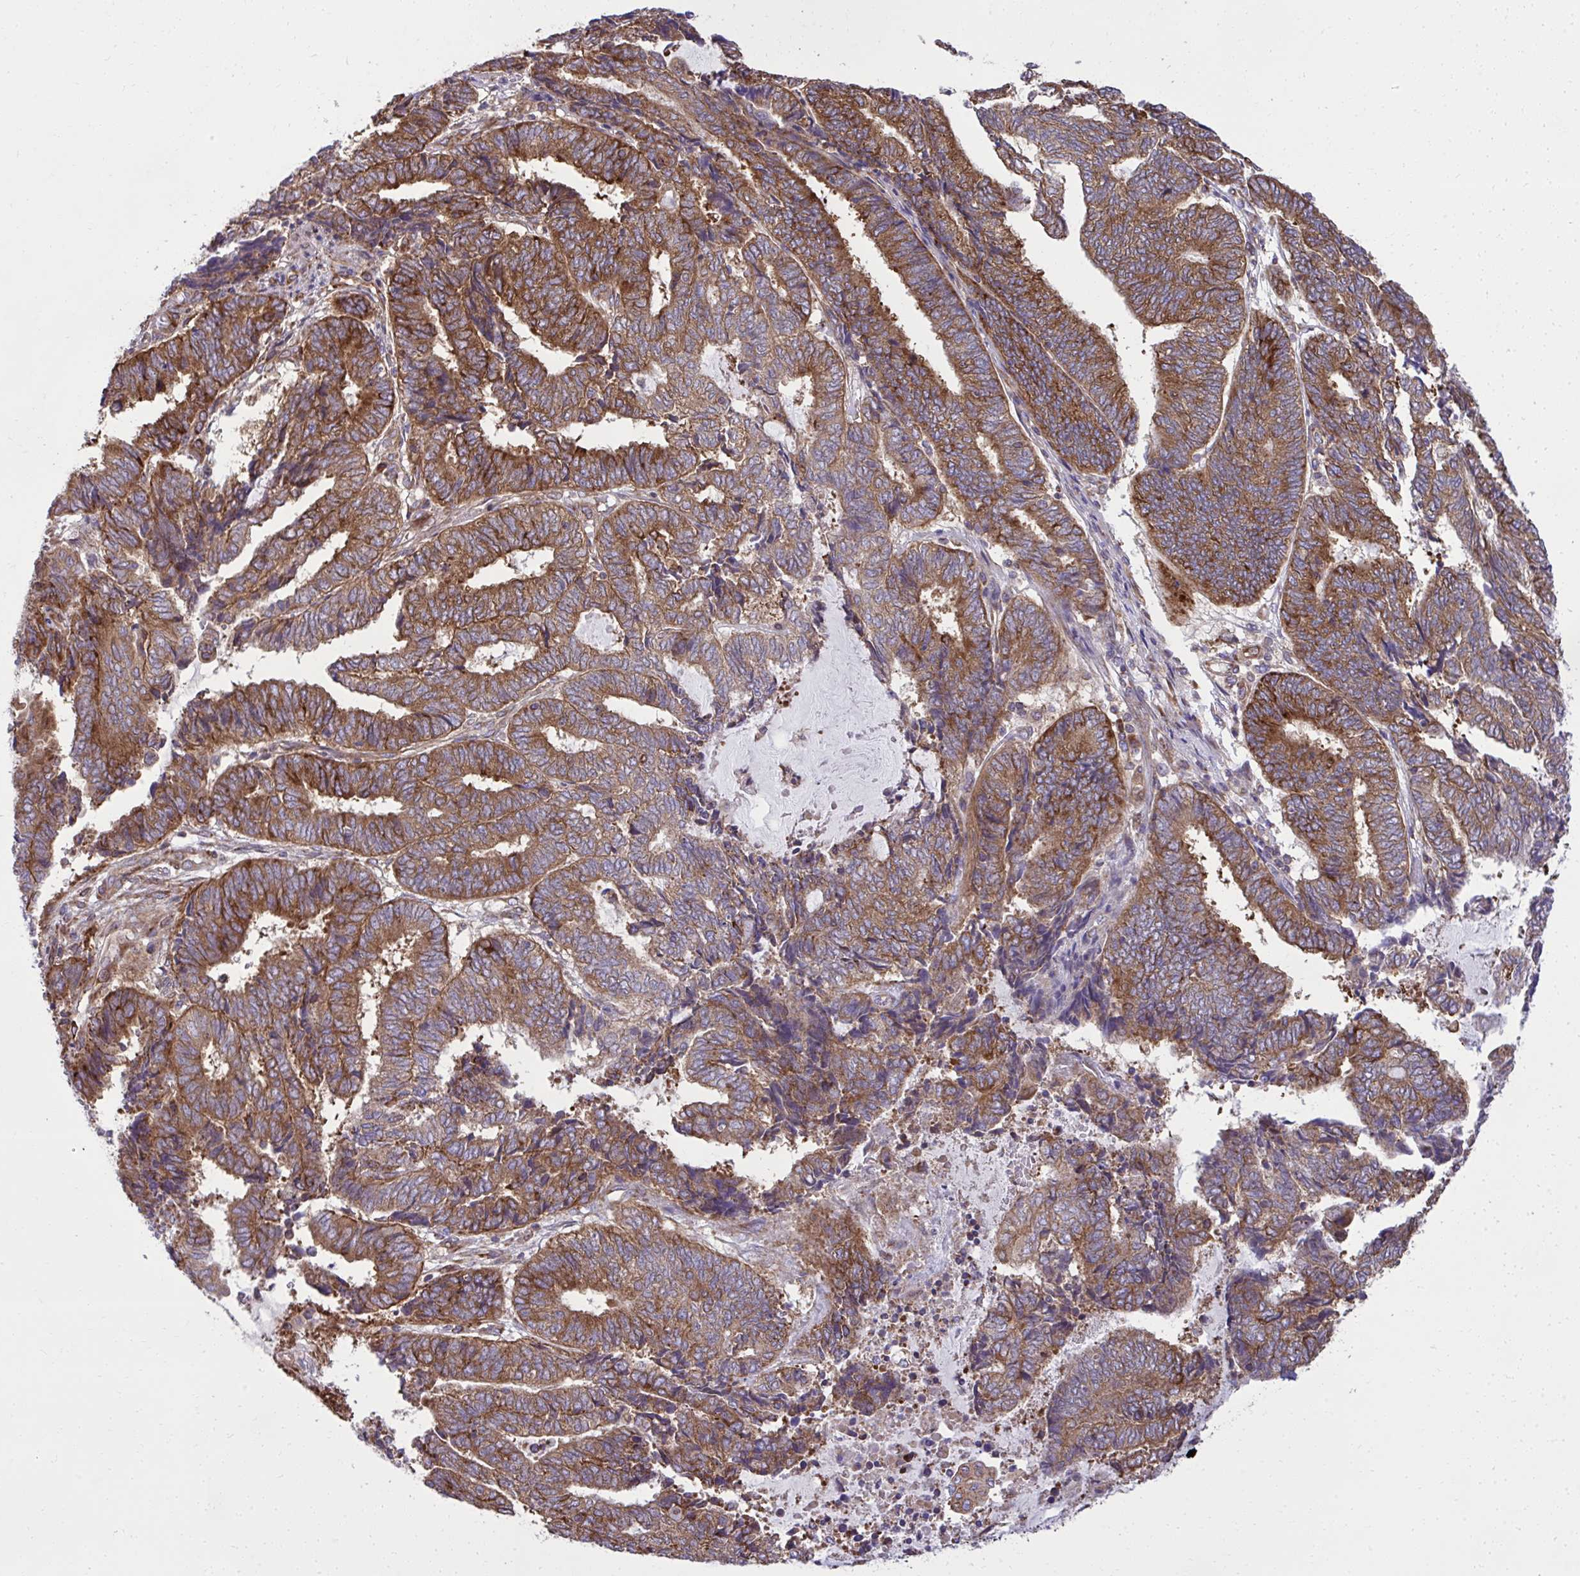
{"staining": {"intensity": "moderate", "quantity": ">75%", "location": "cytoplasmic/membranous"}, "tissue": "endometrial cancer", "cell_type": "Tumor cells", "image_type": "cancer", "snomed": [{"axis": "morphology", "description": "Adenocarcinoma, NOS"}, {"axis": "topography", "description": "Uterus"}, {"axis": "topography", "description": "Endometrium"}], "caption": "Brown immunohistochemical staining in endometrial adenocarcinoma shows moderate cytoplasmic/membranous staining in about >75% of tumor cells.", "gene": "NMNAT3", "patient": {"sex": "female", "age": 70}}